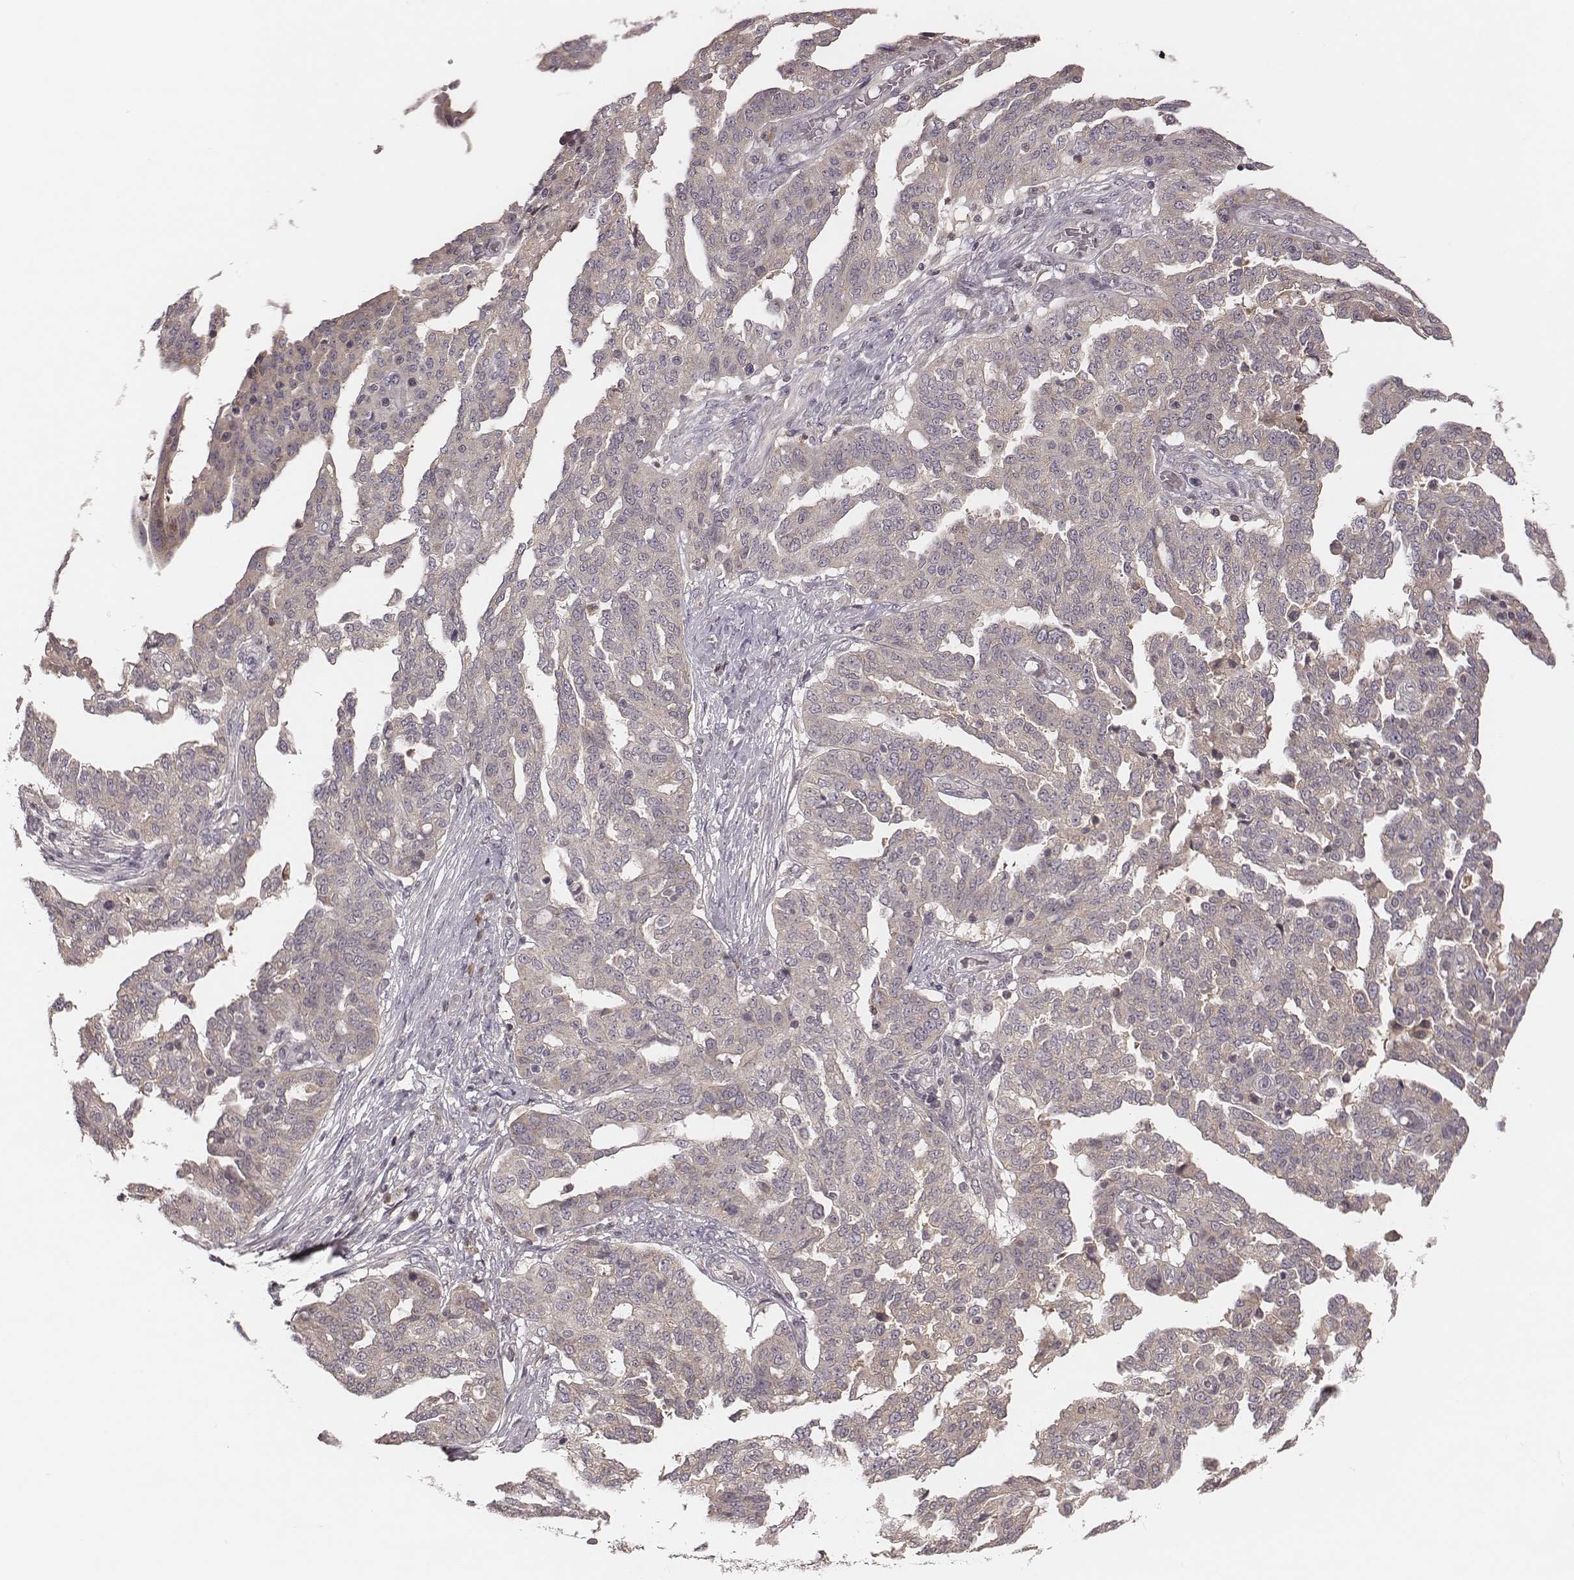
{"staining": {"intensity": "weak", "quantity": ">75%", "location": "cytoplasmic/membranous"}, "tissue": "ovarian cancer", "cell_type": "Tumor cells", "image_type": "cancer", "snomed": [{"axis": "morphology", "description": "Cystadenocarcinoma, serous, NOS"}, {"axis": "topography", "description": "Ovary"}], "caption": "A high-resolution micrograph shows IHC staining of serous cystadenocarcinoma (ovarian), which displays weak cytoplasmic/membranous staining in about >75% of tumor cells.", "gene": "P2RX5", "patient": {"sex": "female", "age": 67}}